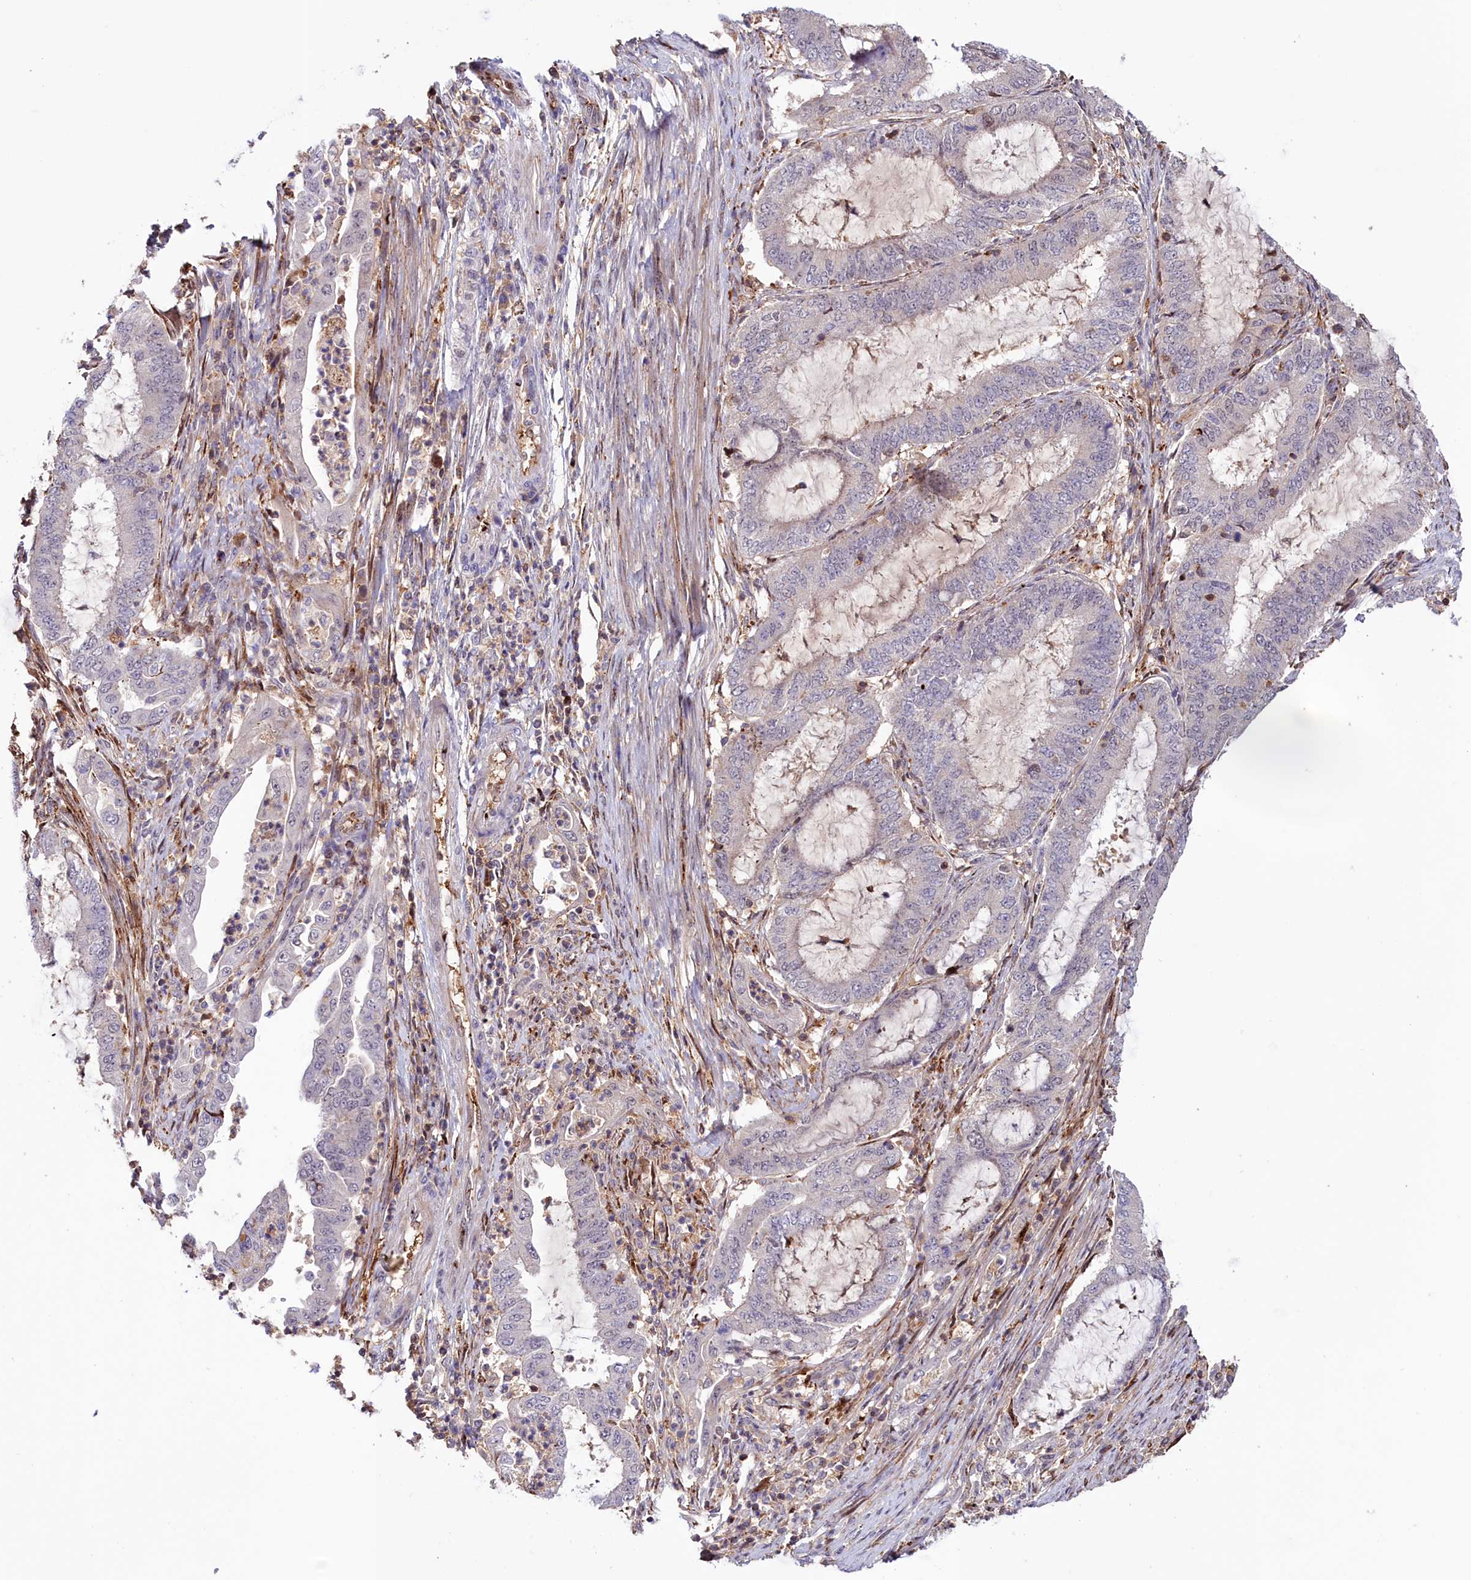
{"staining": {"intensity": "negative", "quantity": "none", "location": "none"}, "tissue": "endometrial cancer", "cell_type": "Tumor cells", "image_type": "cancer", "snomed": [{"axis": "morphology", "description": "Adenocarcinoma, NOS"}, {"axis": "topography", "description": "Endometrium"}], "caption": "High magnification brightfield microscopy of endometrial adenocarcinoma stained with DAB (brown) and counterstained with hematoxylin (blue): tumor cells show no significant staining.", "gene": "NEURL4", "patient": {"sex": "female", "age": 51}}